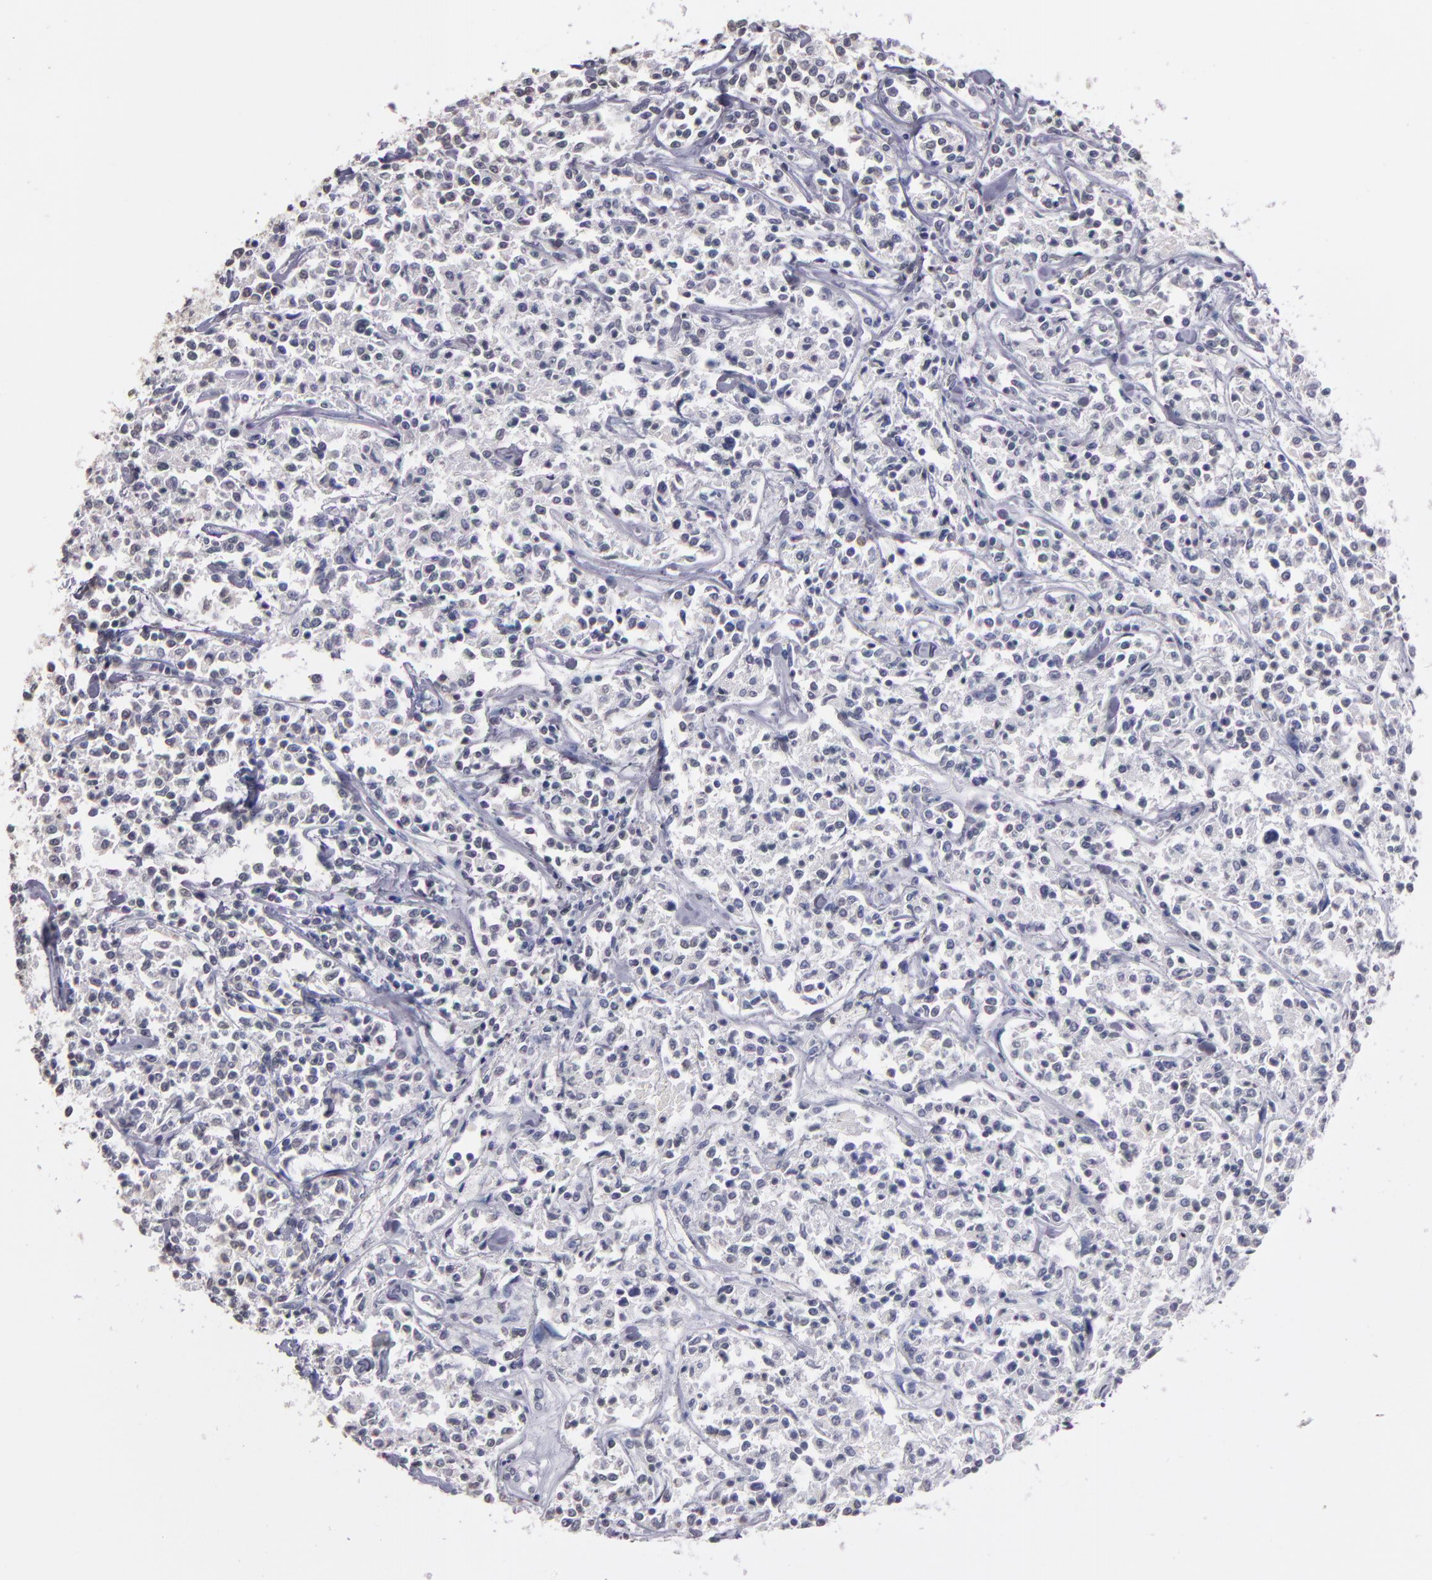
{"staining": {"intensity": "negative", "quantity": "none", "location": "none"}, "tissue": "lymphoma", "cell_type": "Tumor cells", "image_type": "cancer", "snomed": [{"axis": "morphology", "description": "Malignant lymphoma, non-Hodgkin's type, Low grade"}, {"axis": "topography", "description": "Small intestine"}], "caption": "Human lymphoma stained for a protein using IHC displays no staining in tumor cells.", "gene": "SOX10", "patient": {"sex": "female", "age": 59}}